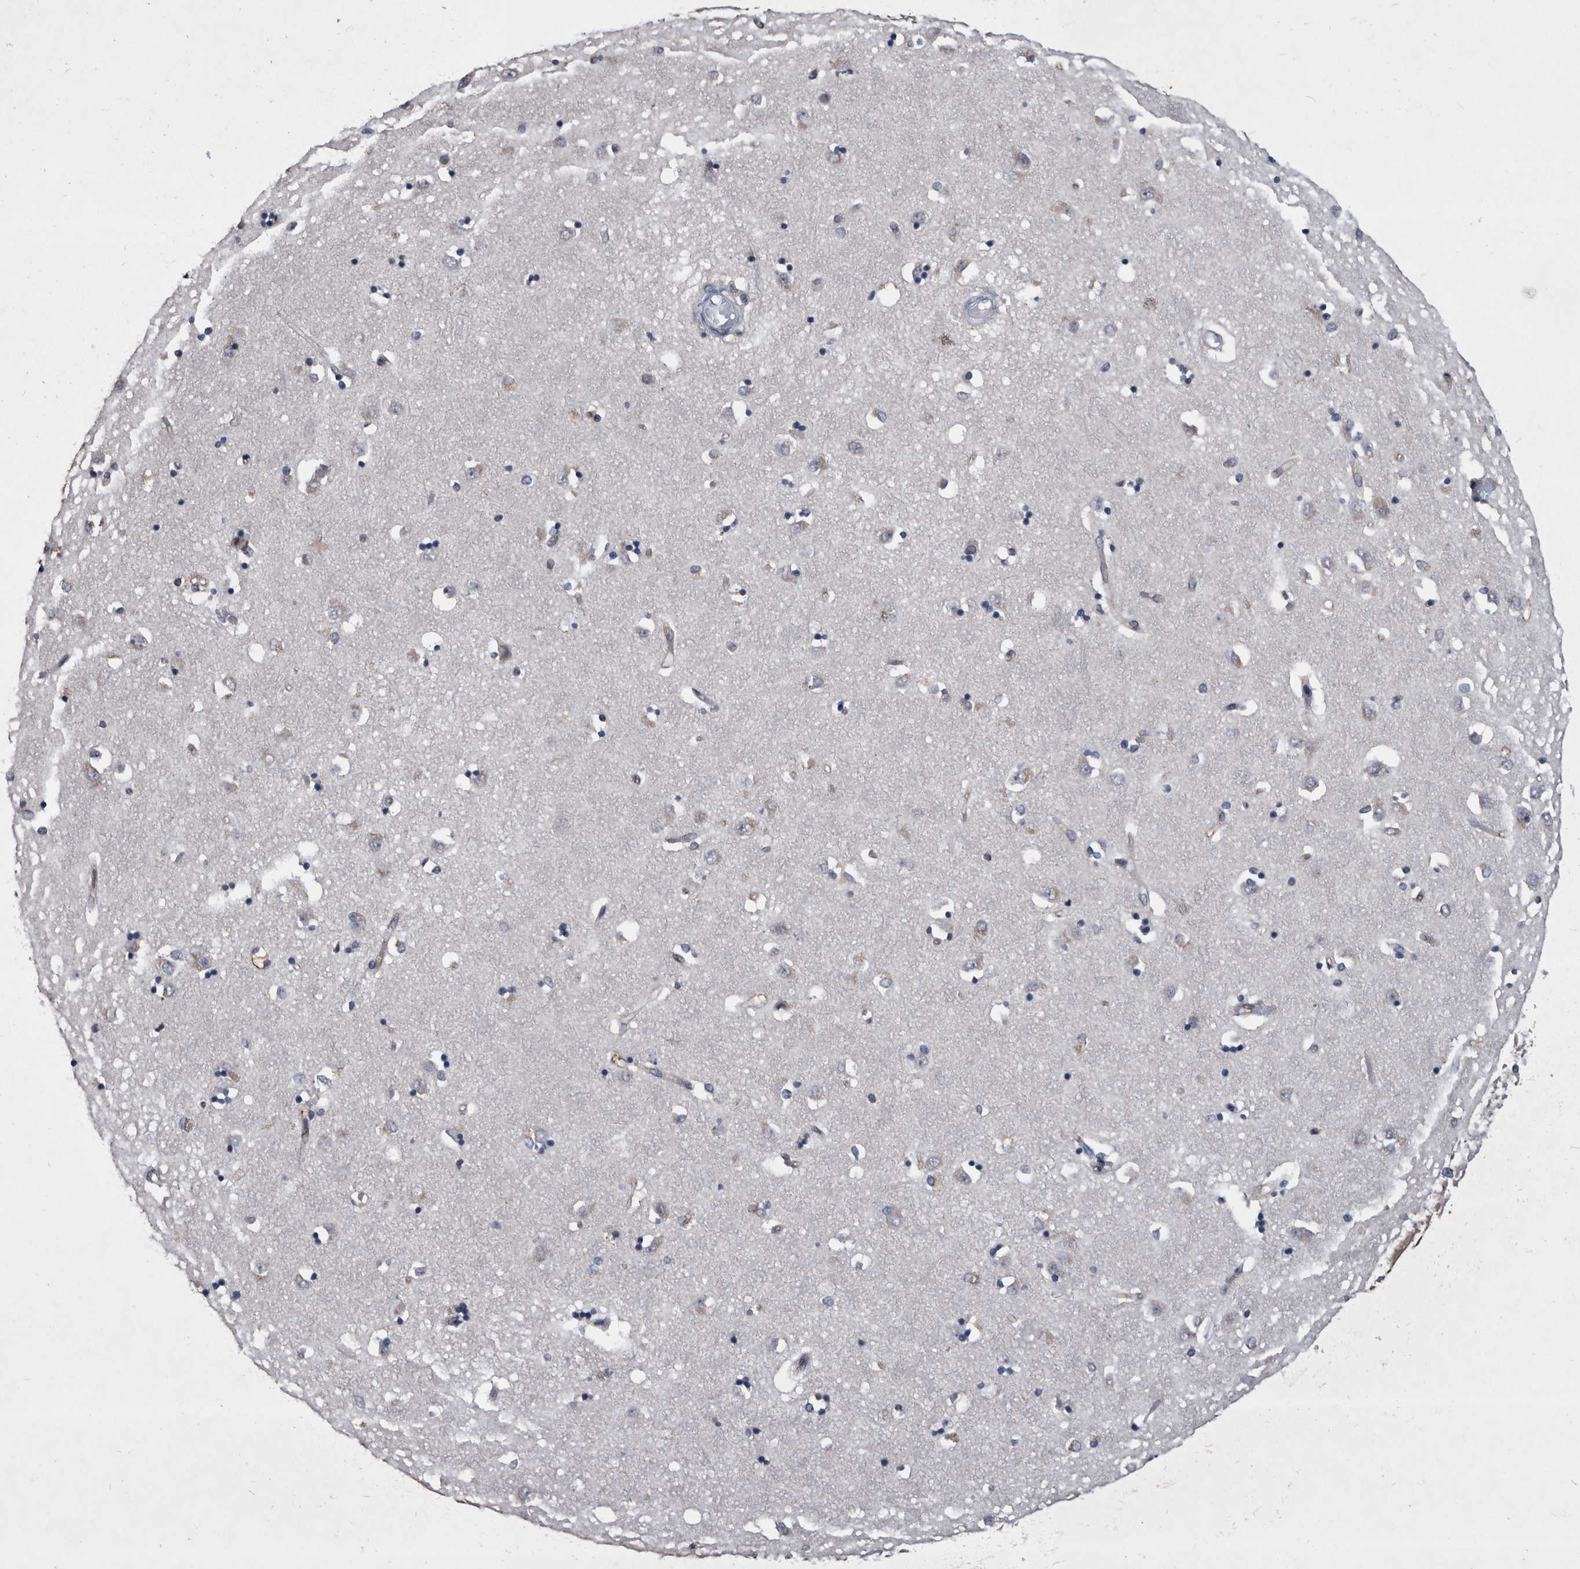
{"staining": {"intensity": "weak", "quantity": "<25%", "location": "cytoplasmic/membranous"}, "tissue": "caudate", "cell_type": "Glial cells", "image_type": "normal", "snomed": [{"axis": "morphology", "description": "Normal tissue, NOS"}, {"axis": "topography", "description": "Lateral ventricle wall"}], "caption": "A high-resolution photomicrograph shows IHC staining of unremarkable caudate, which exhibits no significant positivity in glial cells. (DAB (3,3'-diaminobenzidine) IHC with hematoxylin counter stain).", "gene": "PDXK", "patient": {"sex": "male", "age": 45}}